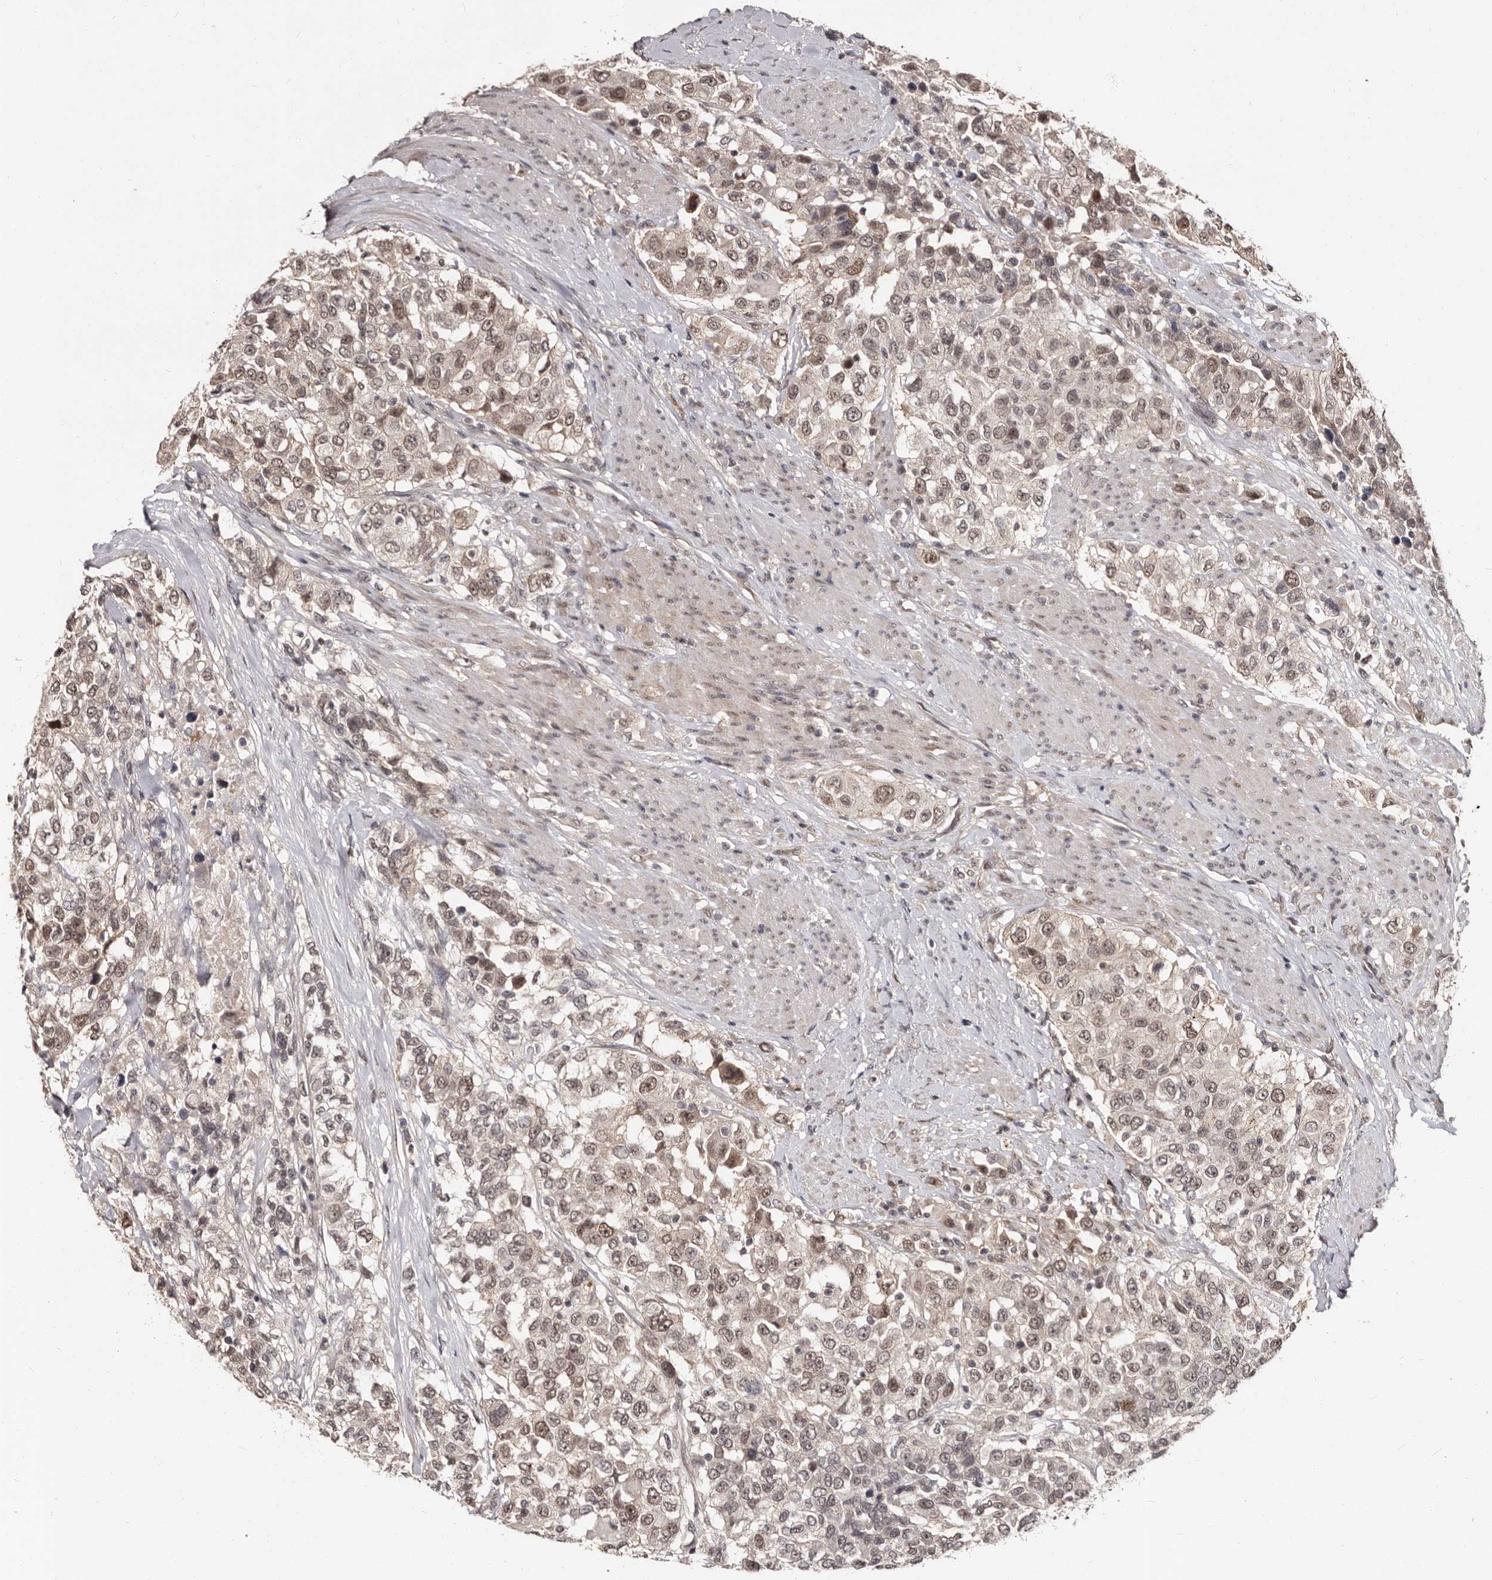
{"staining": {"intensity": "weak", "quantity": ">75%", "location": "nuclear"}, "tissue": "urothelial cancer", "cell_type": "Tumor cells", "image_type": "cancer", "snomed": [{"axis": "morphology", "description": "Urothelial carcinoma, High grade"}, {"axis": "topography", "description": "Urinary bladder"}], "caption": "Human high-grade urothelial carcinoma stained with a protein marker demonstrates weak staining in tumor cells.", "gene": "TBC1D22B", "patient": {"sex": "female", "age": 80}}